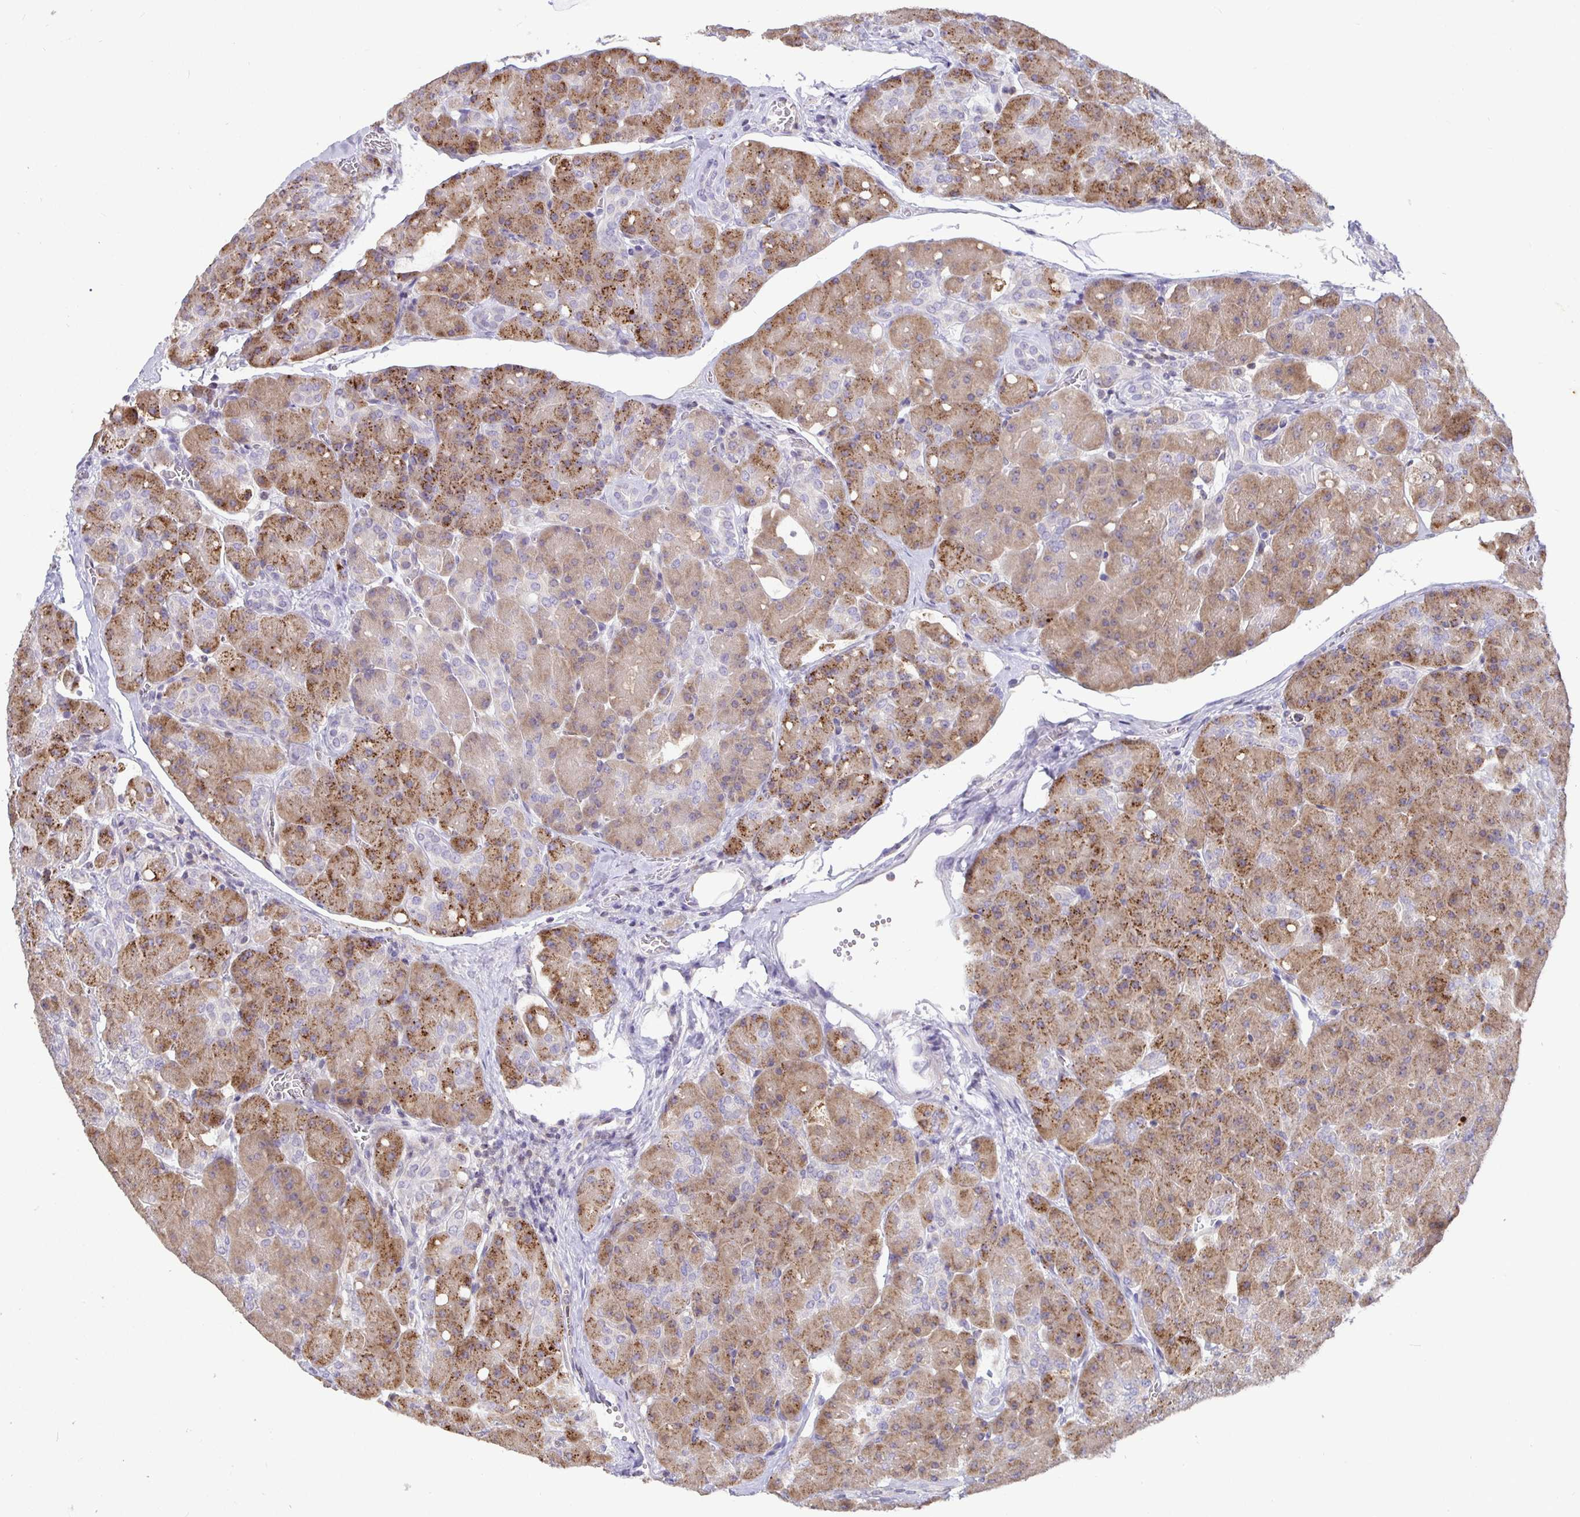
{"staining": {"intensity": "moderate", "quantity": ">75%", "location": "cytoplasmic/membranous"}, "tissue": "pancreas", "cell_type": "Exocrine glandular cells", "image_type": "normal", "snomed": [{"axis": "morphology", "description": "Normal tissue, NOS"}, {"axis": "topography", "description": "Pancreas"}], "caption": "Exocrine glandular cells demonstrate medium levels of moderate cytoplasmic/membranous positivity in approximately >75% of cells in normal human pancreas. (DAB IHC with brightfield microscopy, high magnification).", "gene": "SHISA4", "patient": {"sex": "male", "age": 55}}